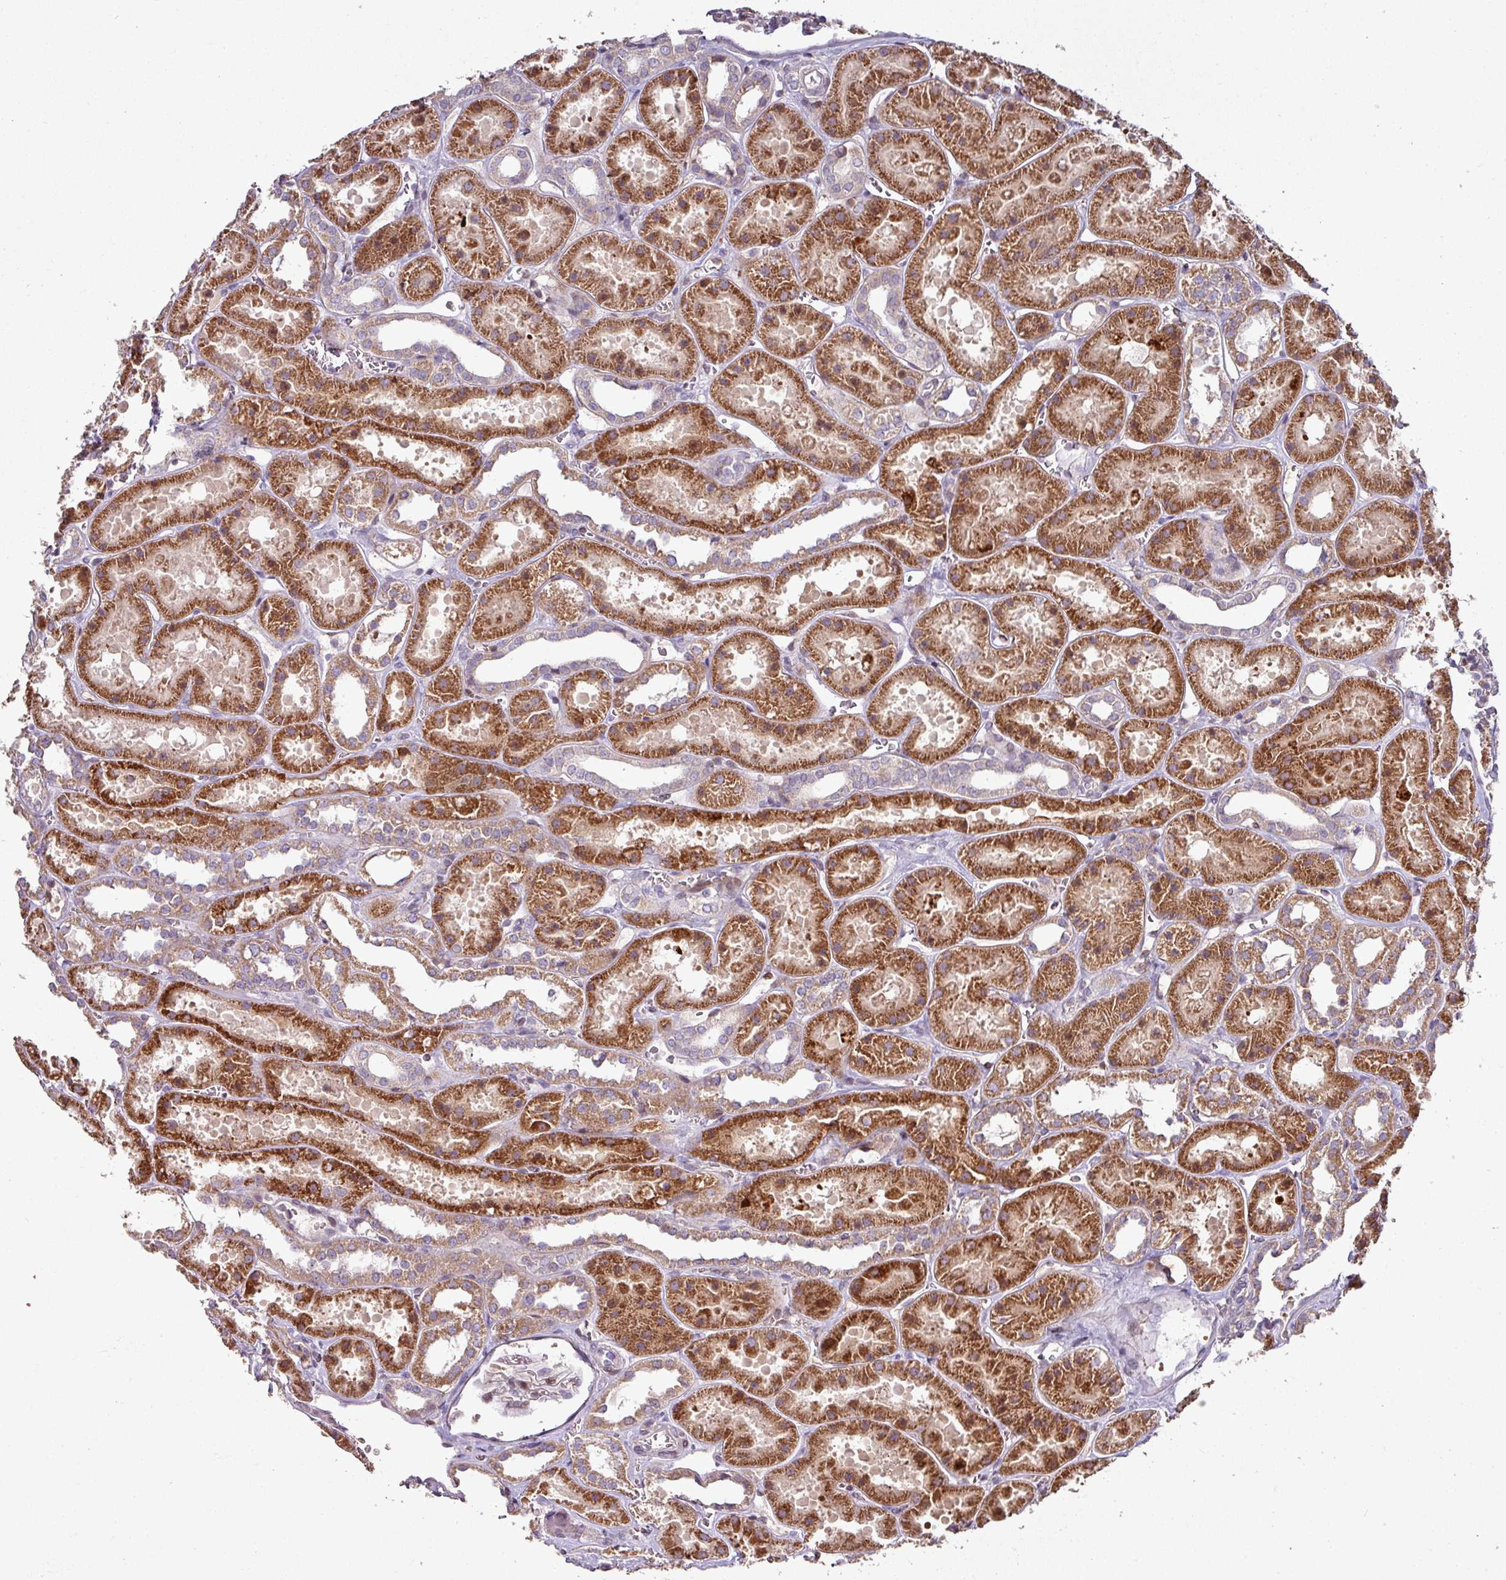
{"staining": {"intensity": "moderate", "quantity": "<25%", "location": "cytoplasmic/membranous"}, "tissue": "kidney", "cell_type": "Cells in glomeruli", "image_type": "normal", "snomed": [{"axis": "morphology", "description": "Normal tissue, NOS"}, {"axis": "topography", "description": "Kidney"}], "caption": "Protein analysis of benign kidney displays moderate cytoplasmic/membranous positivity in approximately <25% of cells in glomeruli. (DAB (3,3'-diaminobenzidine) = brown stain, brightfield microscopy at high magnification).", "gene": "RPL23A", "patient": {"sex": "female", "age": 41}}